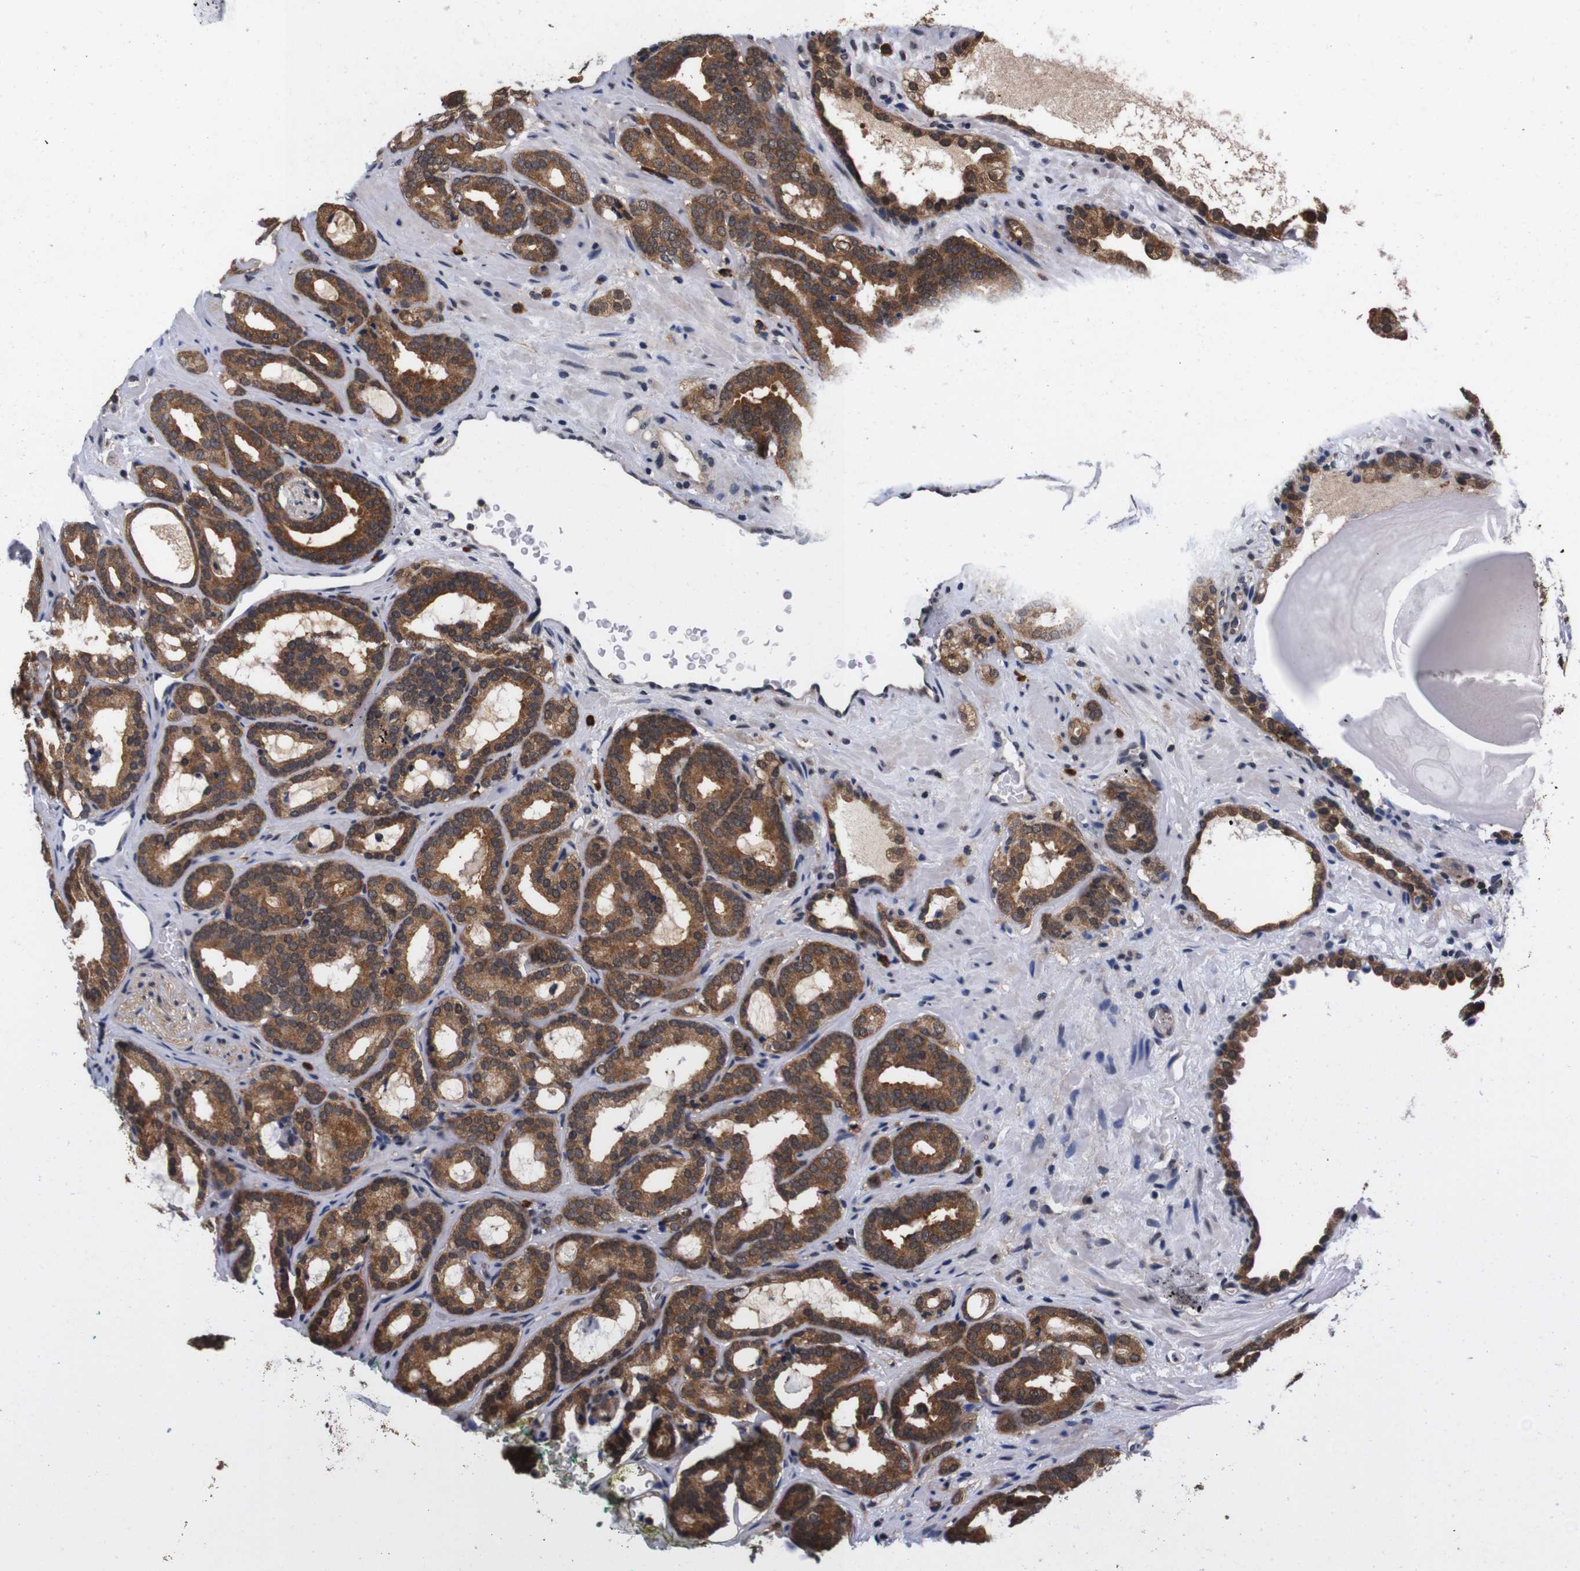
{"staining": {"intensity": "moderate", "quantity": ">75%", "location": "cytoplasmic/membranous,nuclear"}, "tissue": "prostate cancer", "cell_type": "Tumor cells", "image_type": "cancer", "snomed": [{"axis": "morphology", "description": "Adenocarcinoma, Low grade"}, {"axis": "topography", "description": "Prostate"}], "caption": "The micrograph displays staining of prostate cancer, revealing moderate cytoplasmic/membranous and nuclear protein expression (brown color) within tumor cells.", "gene": "UBQLN2", "patient": {"sex": "male", "age": 63}}